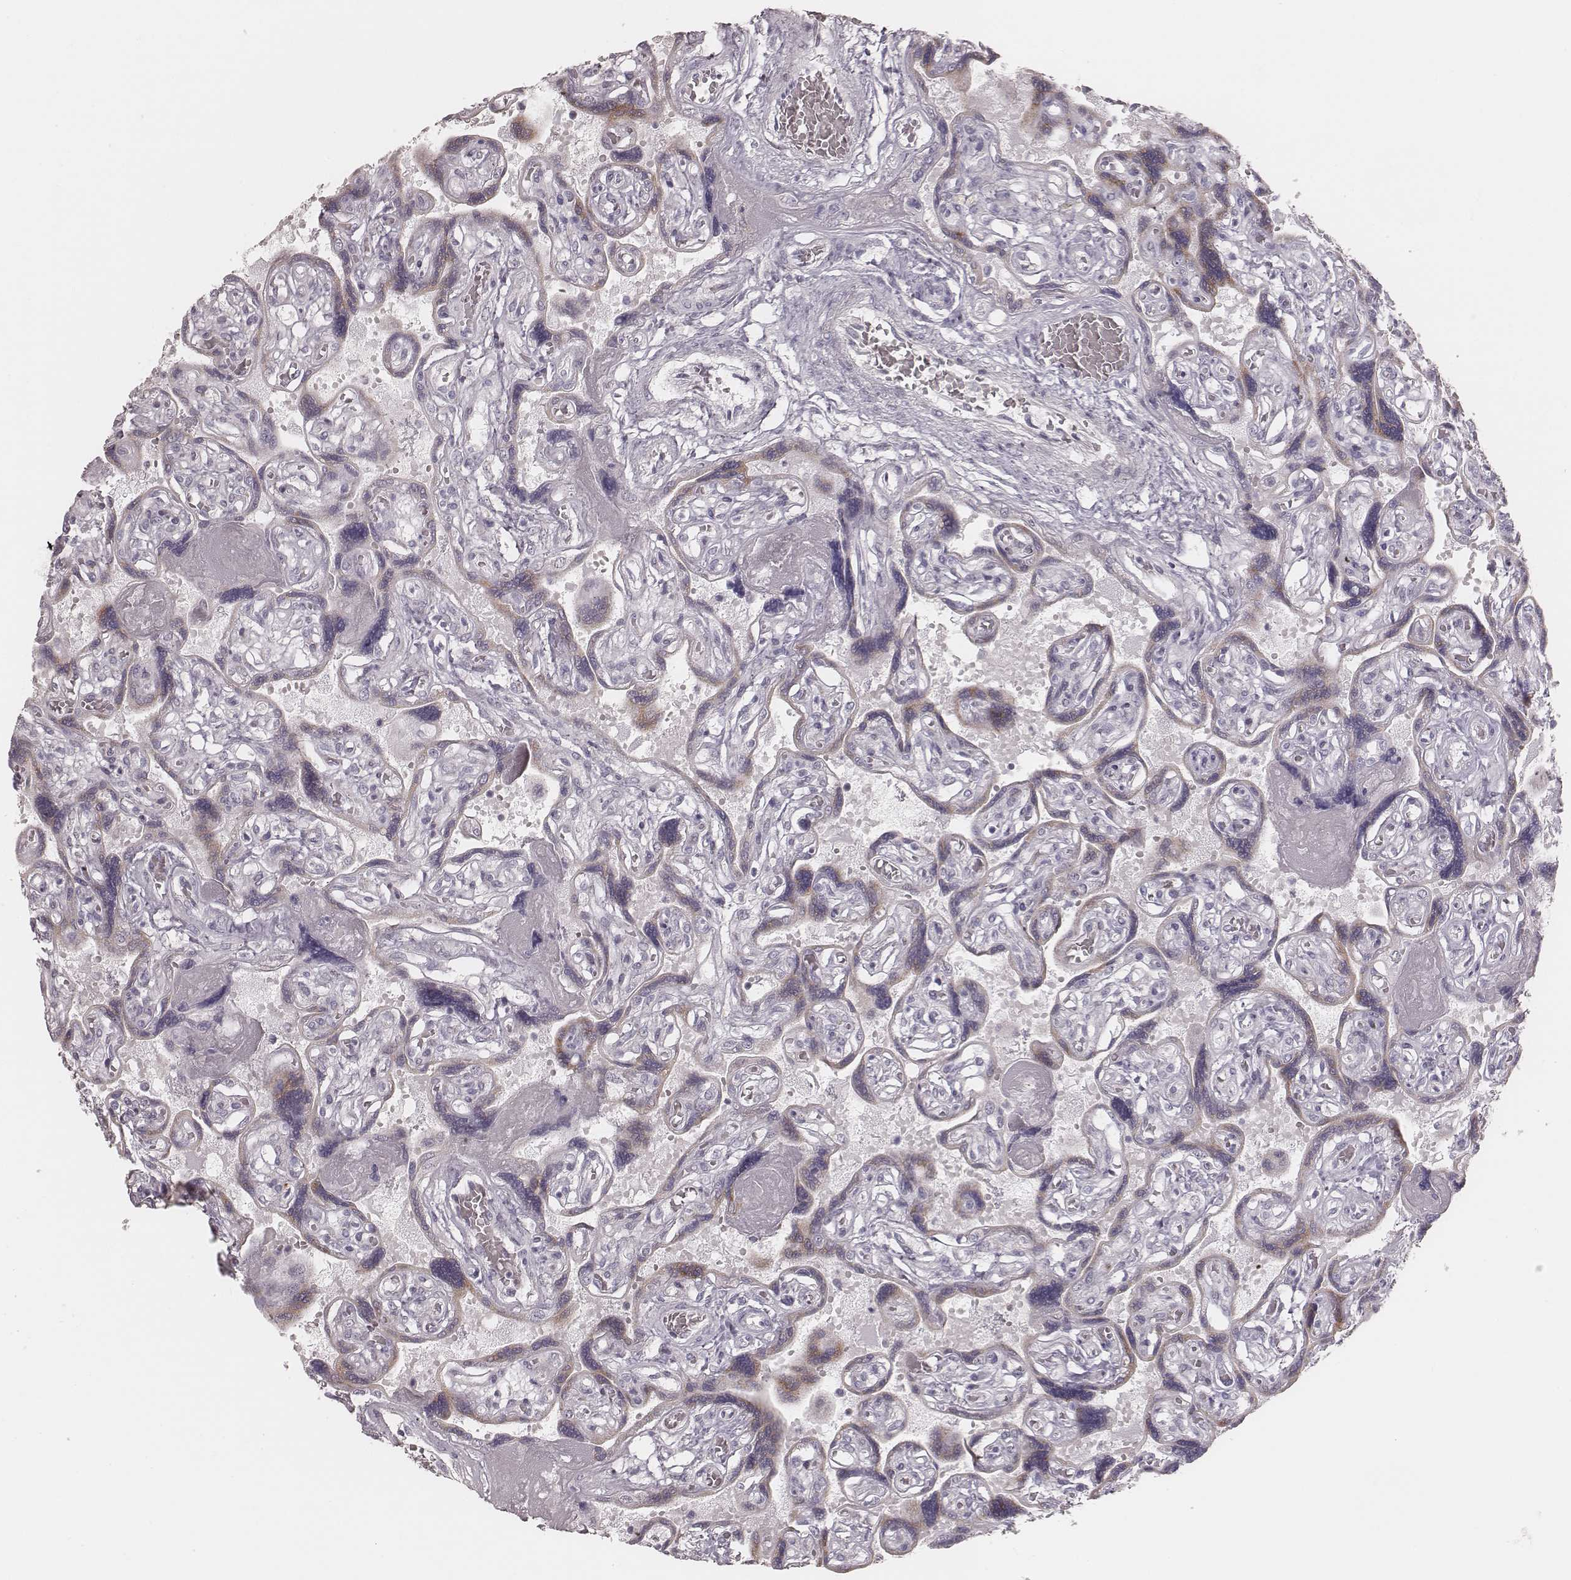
{"staining": {"intensity": "negative", "quantity": "none", "location": "none"}, "tissue": "placenta", "cell_type": "Decidual cells", "image_type": "normal", "snomed": [{"axis": "morphology", "description": "Normal tissue, NOS"}, {"axis": "topography", "description": "Placenta"}], "caption": "Immunohistochemical staining of benign human placenta displays no significant staining in decidual cells.", "gene": "KIF5C", "patient": {"sex": "female", "age": 32}}